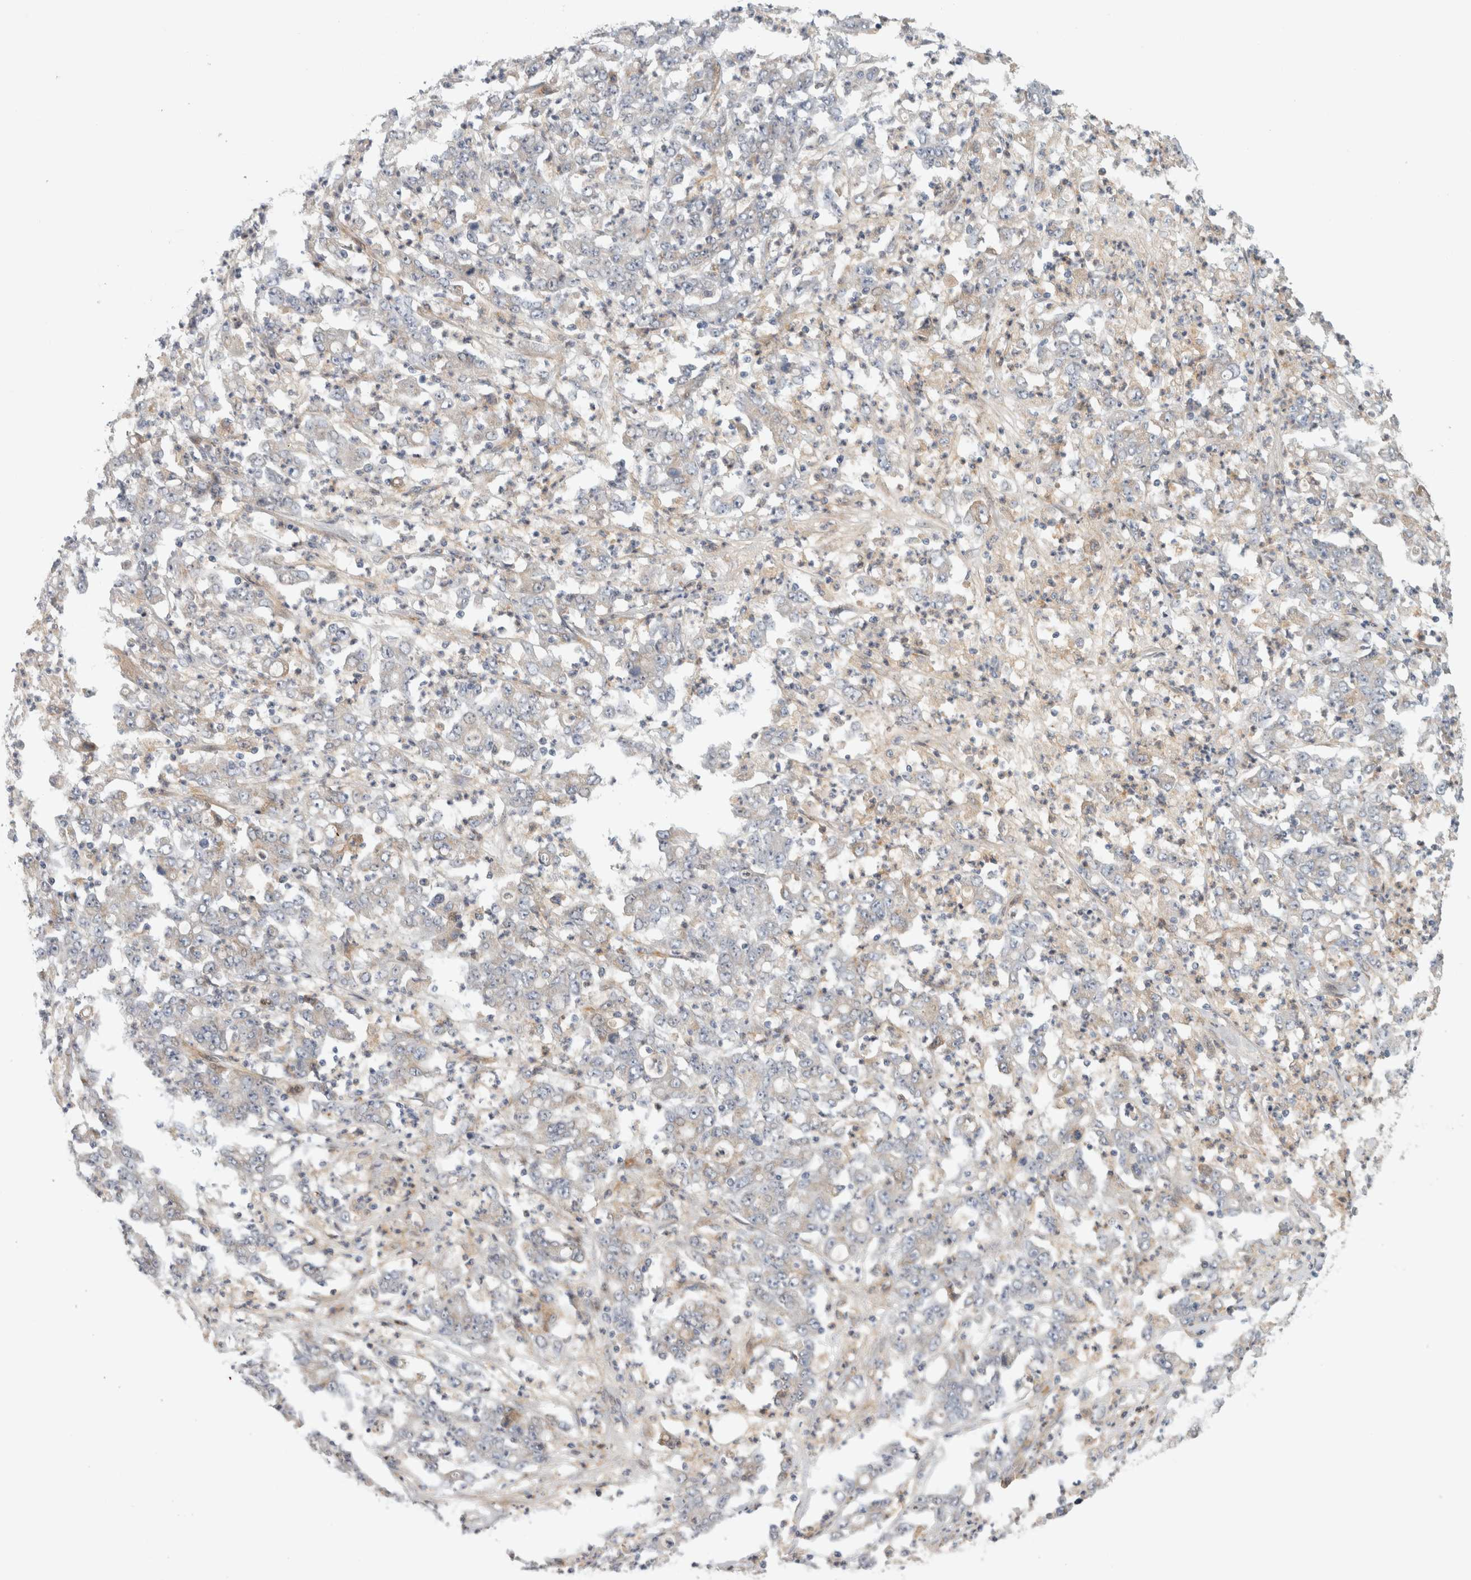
{"staining": {"intensity": "weak", "quantity": "25%-75%", "location": "cytoplasmic/membranous"}, "tissue": "stomach cancer", "cell_type": "Tumor cells", "image_type": "cancer", "snomed": [{"axis": "morphology", "description": "Adenocarcinoma, NOS"}, {"axis": "topography", "description": "Stomach, lower"}], "caption": "Approximately 25%-75% of tumor cells in human stomach cancer show weak cytoplasmic/membranous protein staining as visualized by brown immunohistochemical staining.", "gene": "RBM48", "patient": {"sex": "female", "age": 71}}